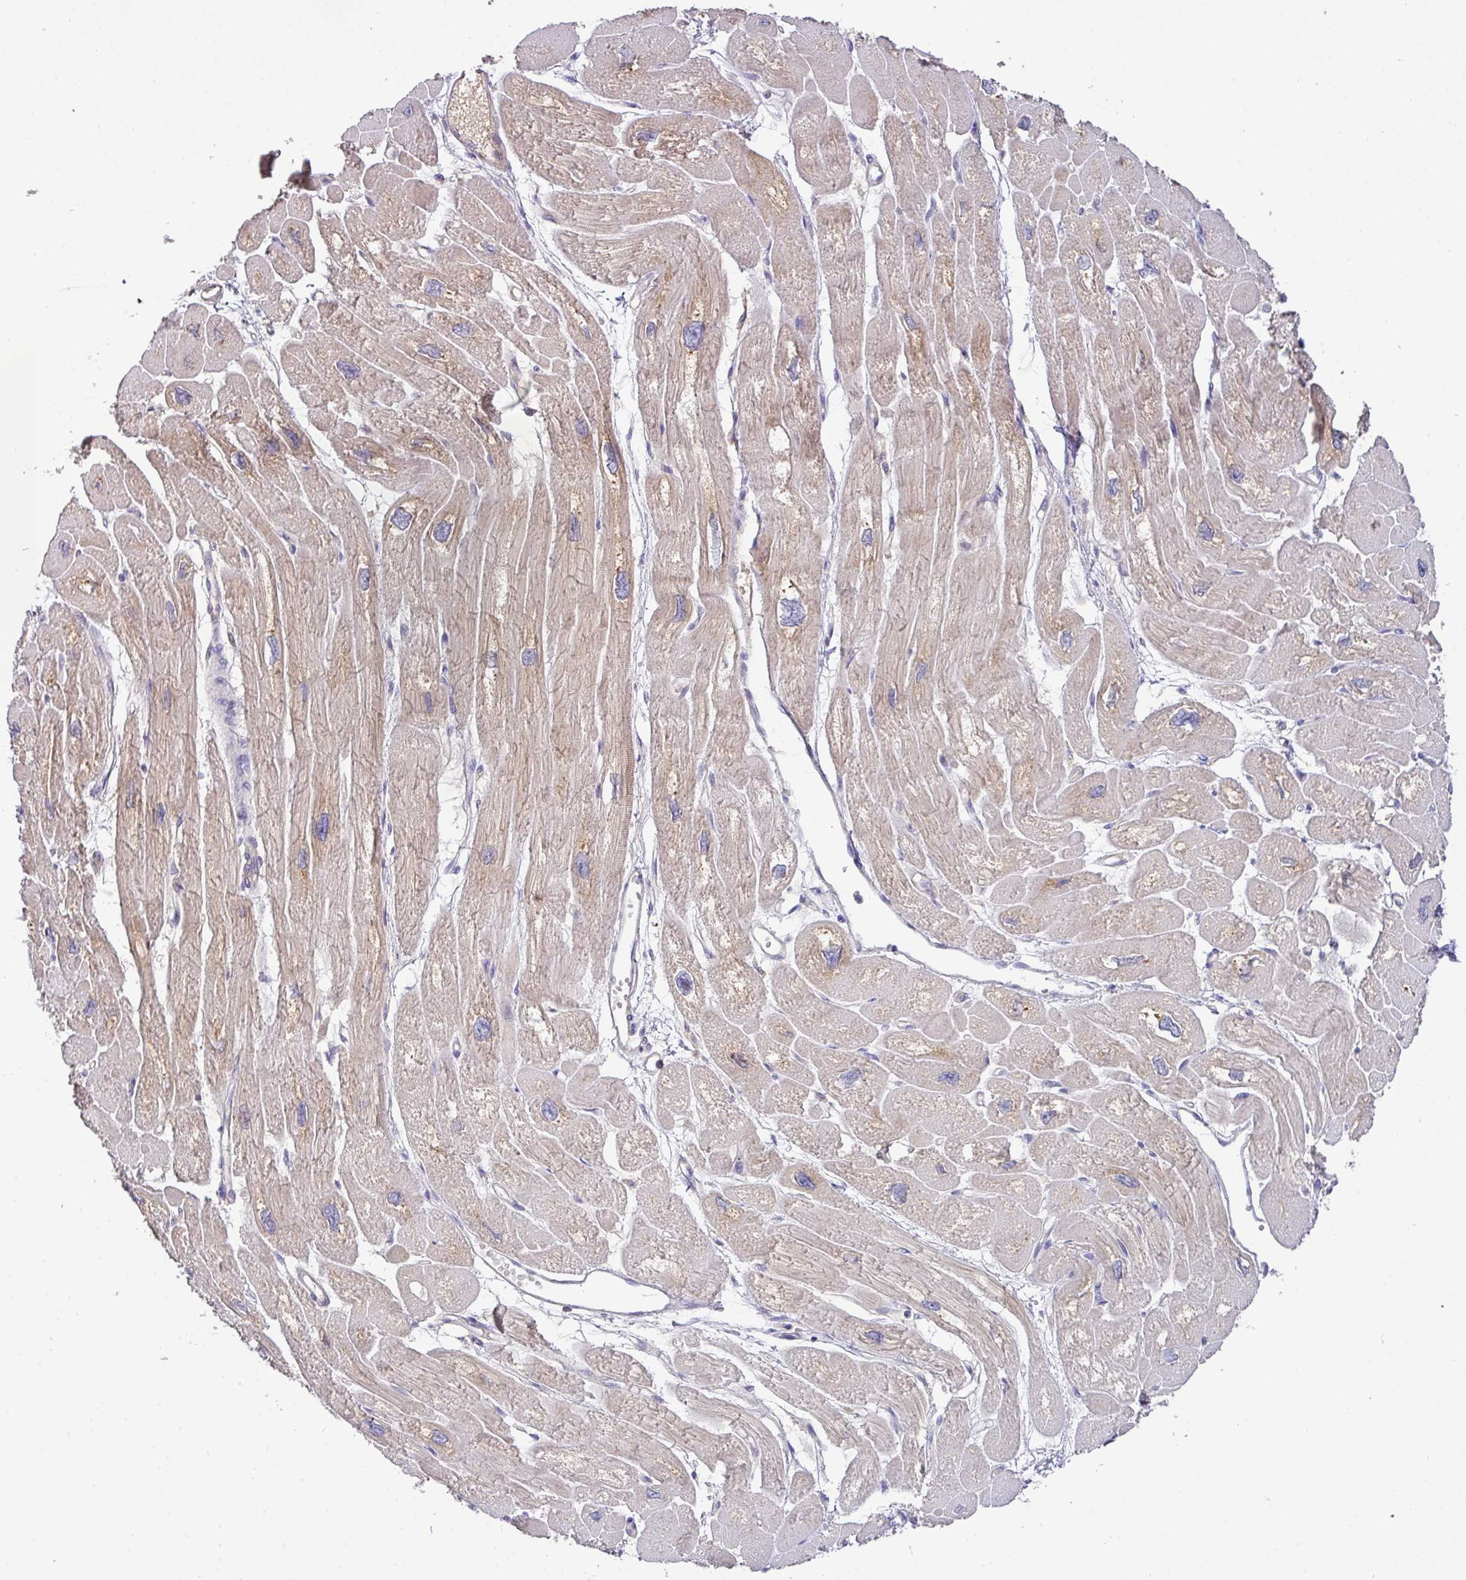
{"staining": {"intensity": "moderate", "quantity": "25%-75%", "location": "cytoplasmic/membranous"}, "tissue": "heart muscle", "cell_type": "Cardiomyocytes", "image_type": "normal", "snomed": [{"axis": "morphology", "description": "Normal tissue, NOS"}, {"axis": "topography", "description": "Heart"}], "caption": "Immunohistochemical staining of normal human heart muscle reveals 25%-75% levels of moderate cytoplasmic/membranous protein positivity in about 25%-75% of cardiomyocytes. (Brightfield microscopy of DAB IHC at high magnification).", "gene": "GCNT7", "patient": {"sex": "male", "age": 42}}